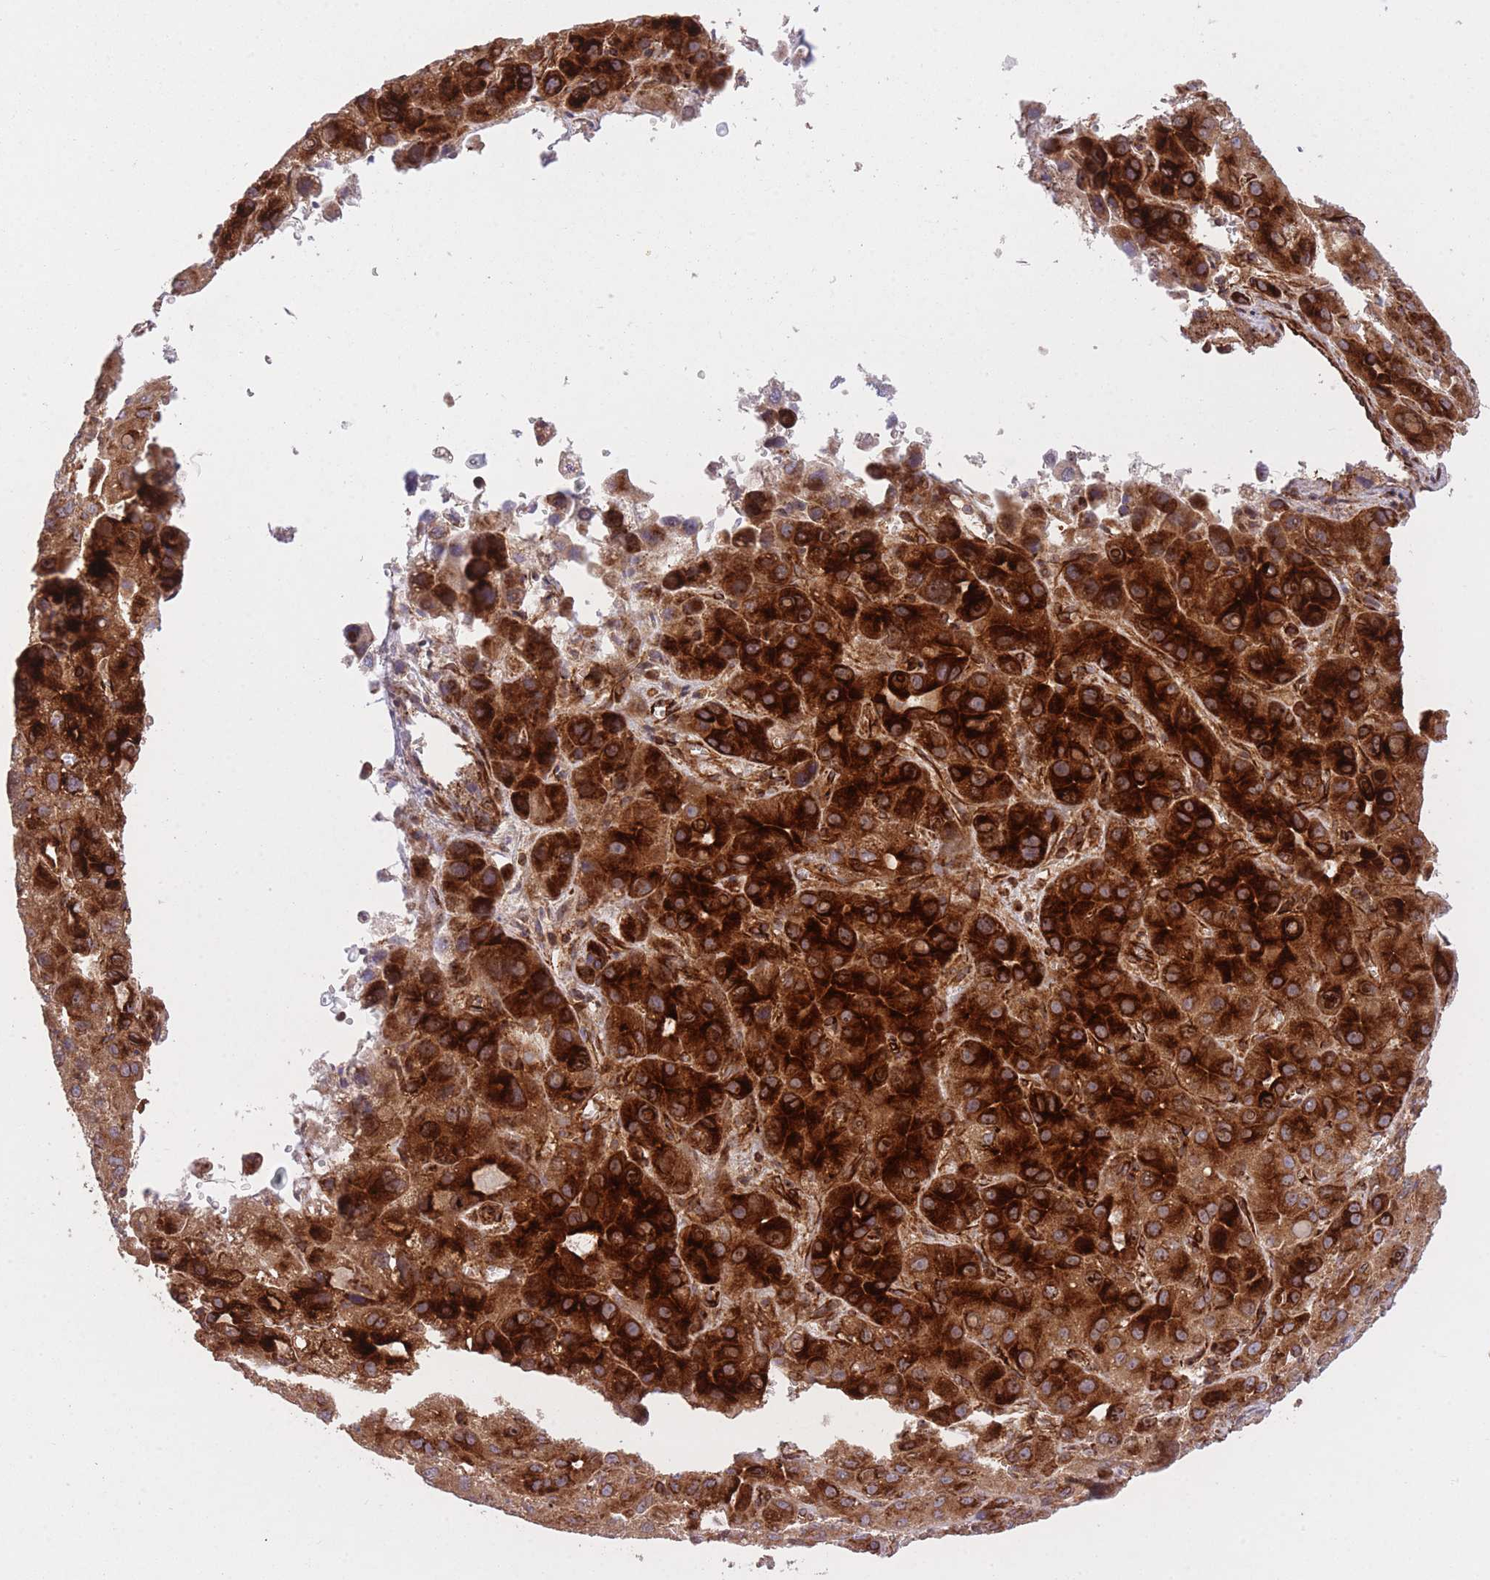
{"staining": {"intensity": "strong", "quantity": "25%-75%", "location": "cytoplasmic/membranous"}, "tissue": "liver cancer", "cell_type": "Tumor cells", "image_type": "cancer", "snomed": [{"axis": "morphology", "description": "Carcinoma, Hepatocellular, NOS"}, {"axis": "topography", "description": "Liver"}], "caption": "Immunohistochemical staining of human liver cancer shows high levels of strong cytoplasmic/membranous staining in about 25%-75% of tumor cells.", "gene": "CISH", "patient": {"sex": "male", "age": 55}}